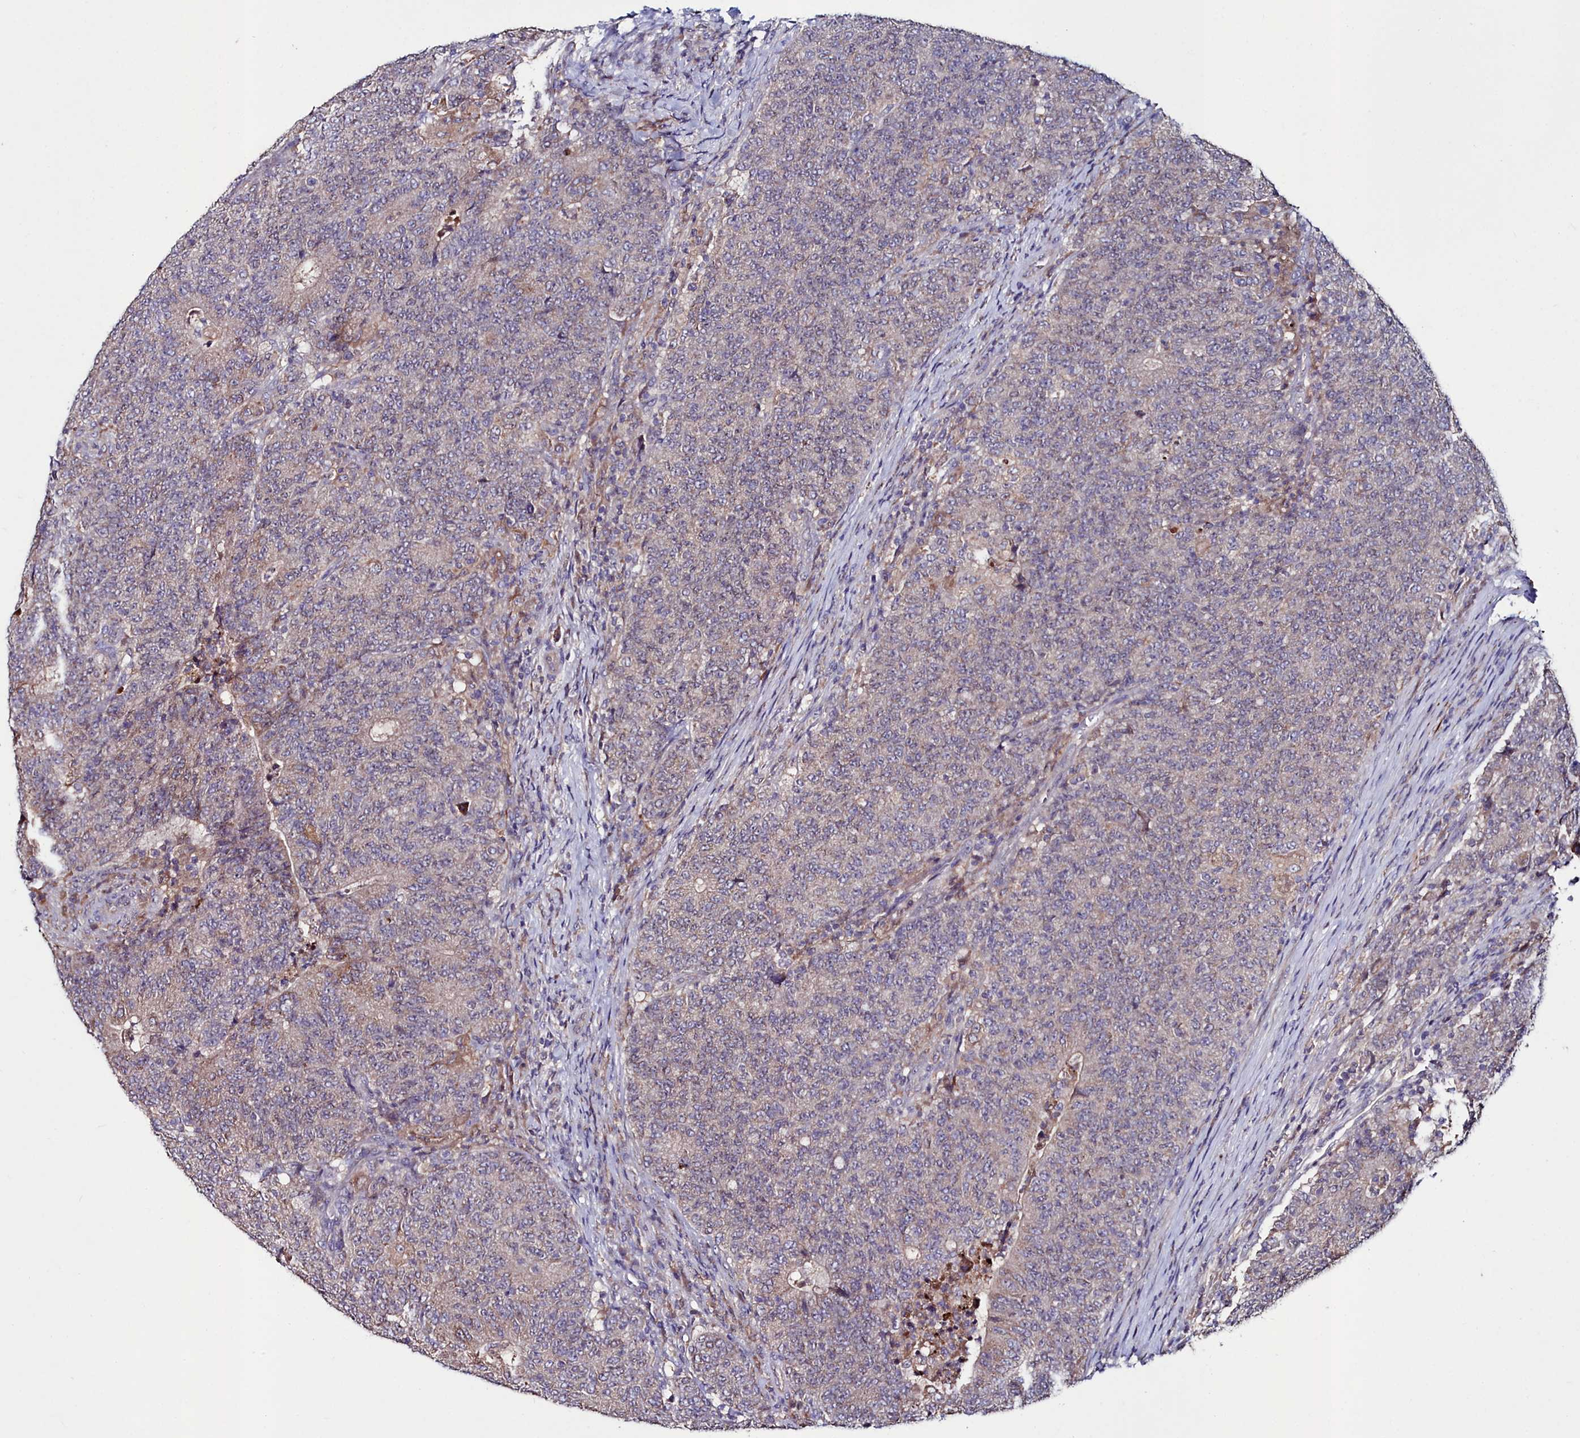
{"staining": {"intensity": "negative", "quantity": "none", "location": "none"}, "tissue": "colorectal cancer", "cell_type": "Tumor cells", "image_type": "cancer", "snomed": [{"axis": "morphology", "description": "Adenocarcinoma, NOS"}, {"axis": "topography", "description": "Colon"}], "caption": "Tumor cells show no significant expression in colorectal cancer.", "gene": "AMBRA1", "patient": {"sex": "female", "age": 75}}